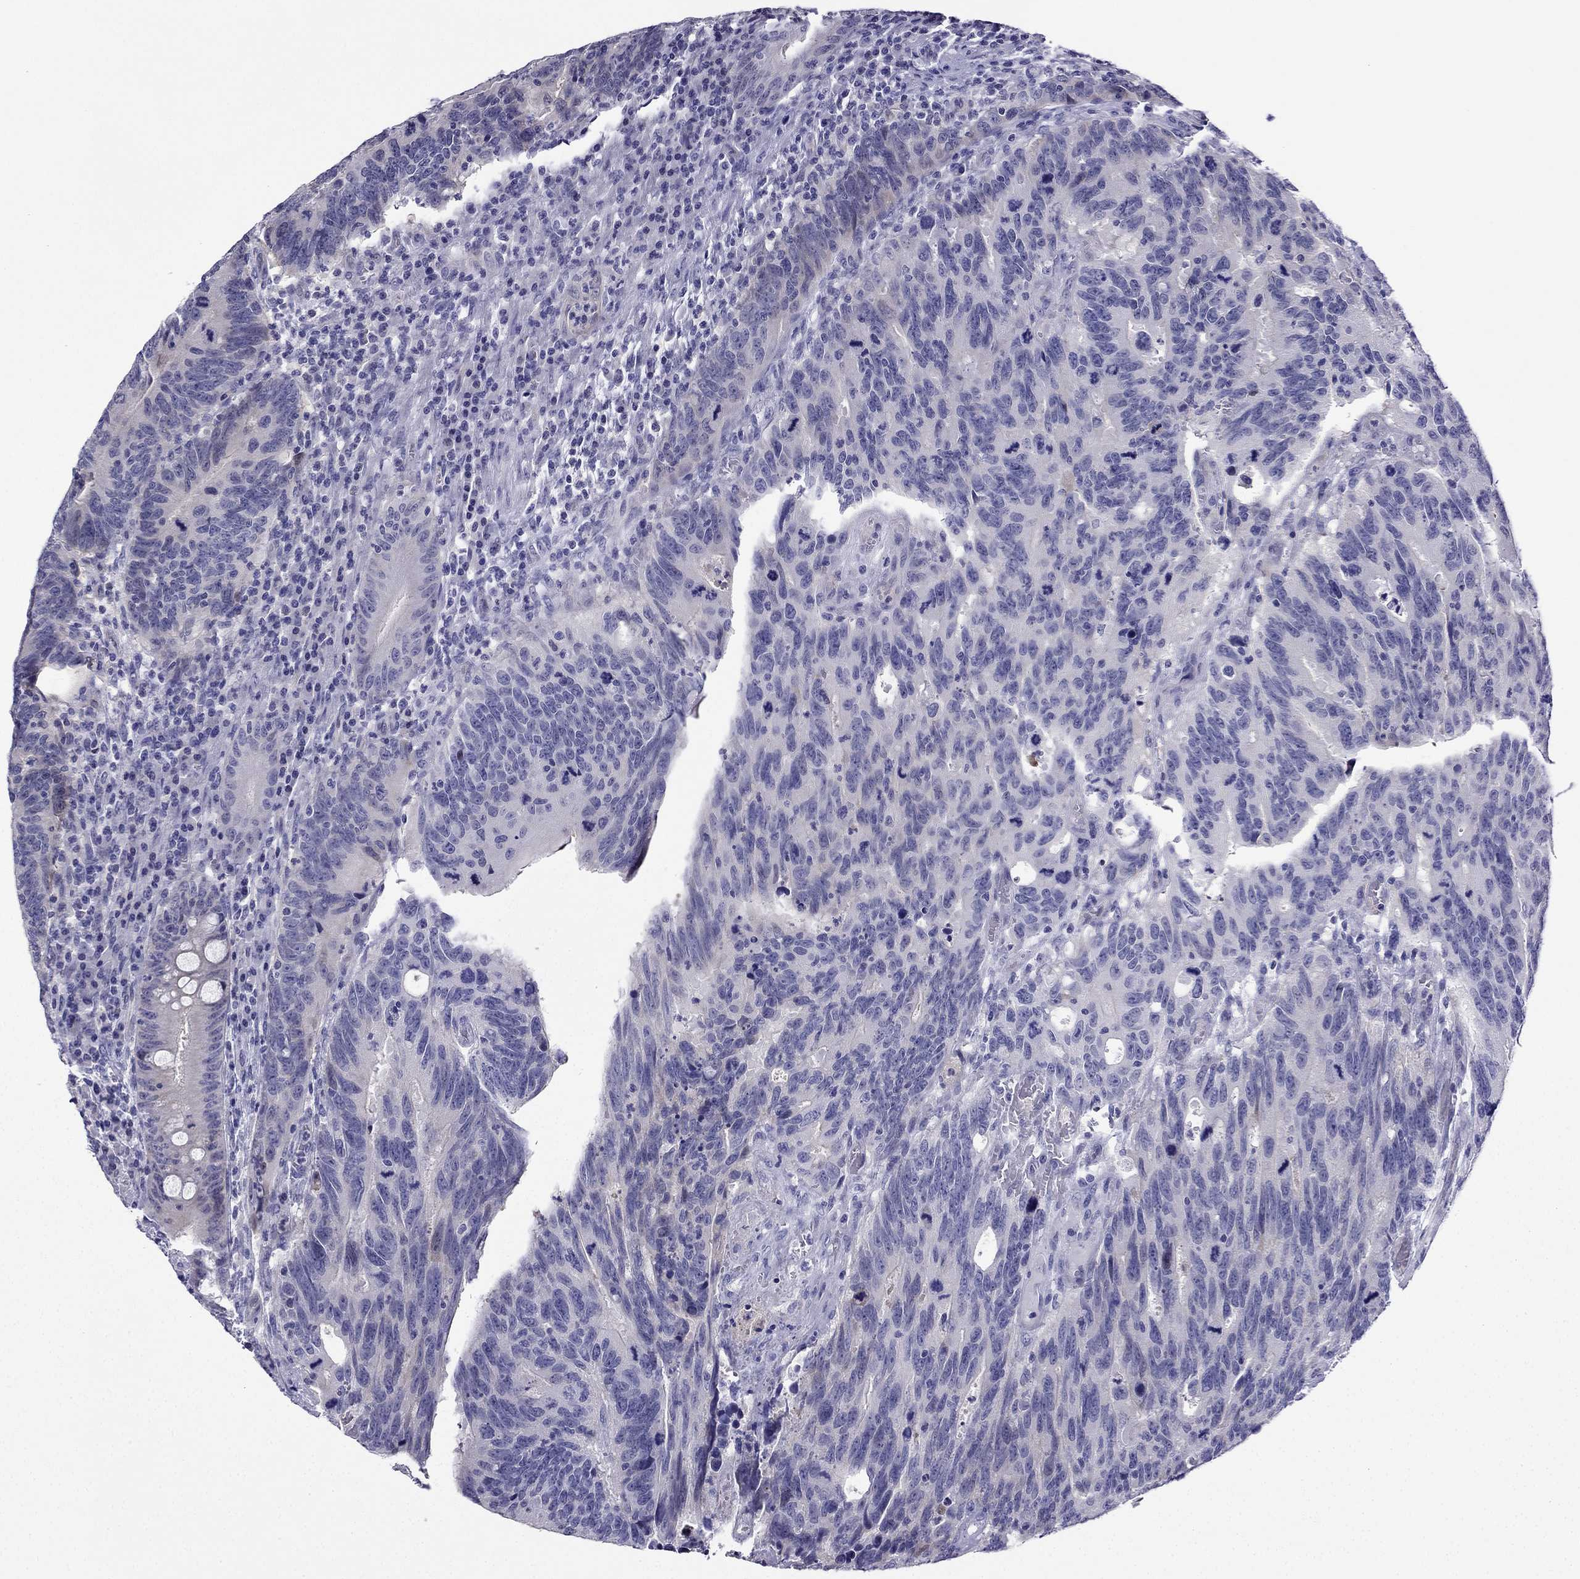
{"staining": {"intensity": "negative", "quantity": "none", "location": "none"}, "tissue": "colorectal cancer", "cell_type": "Tumor cells", "image_type": "cancer", "snomed": [{"axis": "morphology", "description": "Adenocarcinoma, NOS"}, {"axis": "topography", "description": "Colon"}], "caption": "Photomicrograph shows no protein staining in tumor cells of colorectal cancer (adenocarcinoma) tissue. (IHC, brightfield microscopy, high magnification).", "gene": "KCNJ10", "patient": {"sex": "female", "age": 77}}